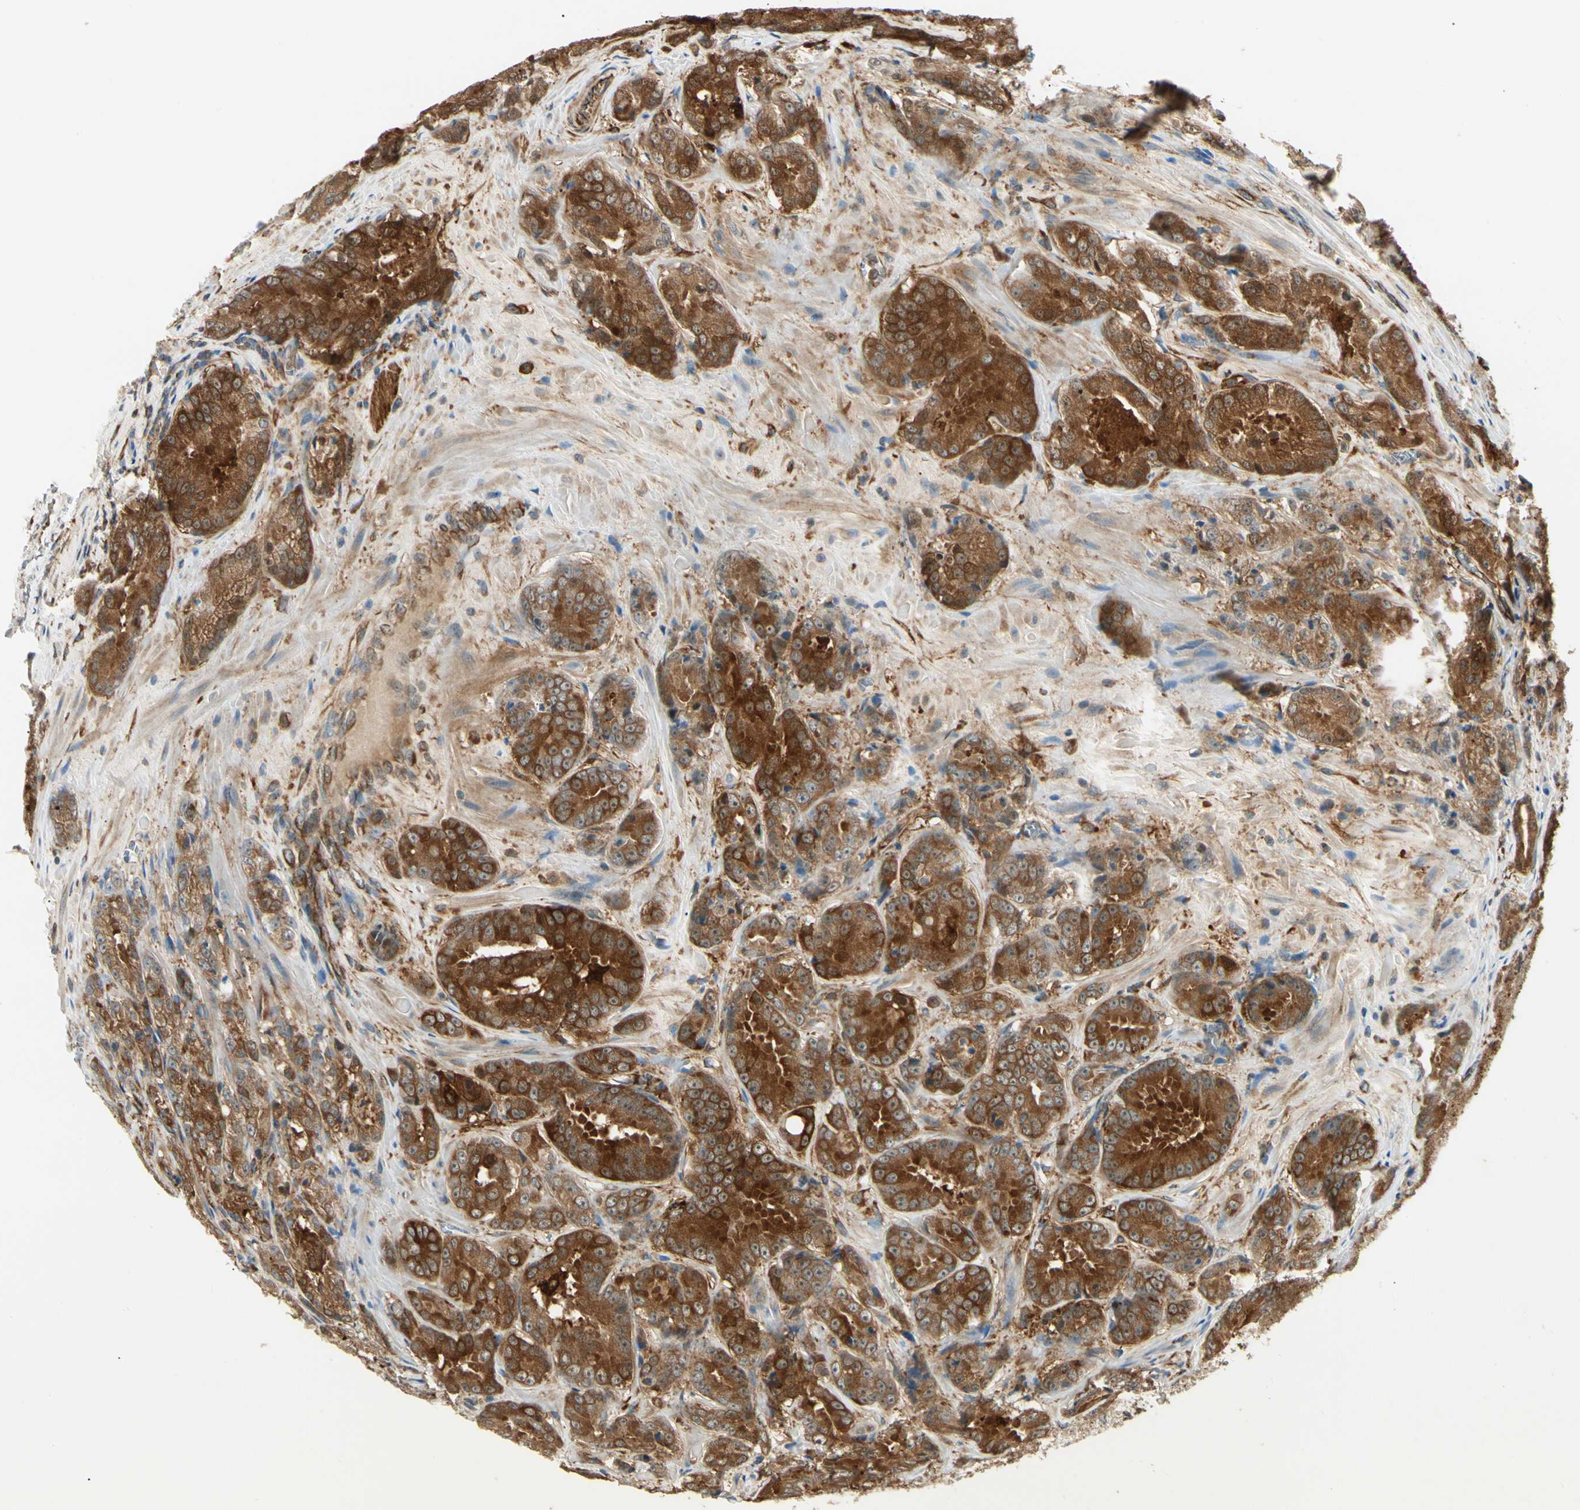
{"staining": {"intensity": "strong", "quantity": ">75%", "location": "cytoplasmic/membranous"}, "tissue": "prostate cancer", "cell_type": "Tumor cells", "image_type": "cancer", "snomed": [{"axis": "morphology", "description": "Adenocarcinoma, High grade"}, {"axis": "topography", "description": "Prostate"}], "caption": "A histopathology image of human prostate cancer stained for a protein displays strong cytoplasmic/membranous brown staining in tumor cells.", "gene": "FTH1", "patient": {"sex": "male", "age": 64}}